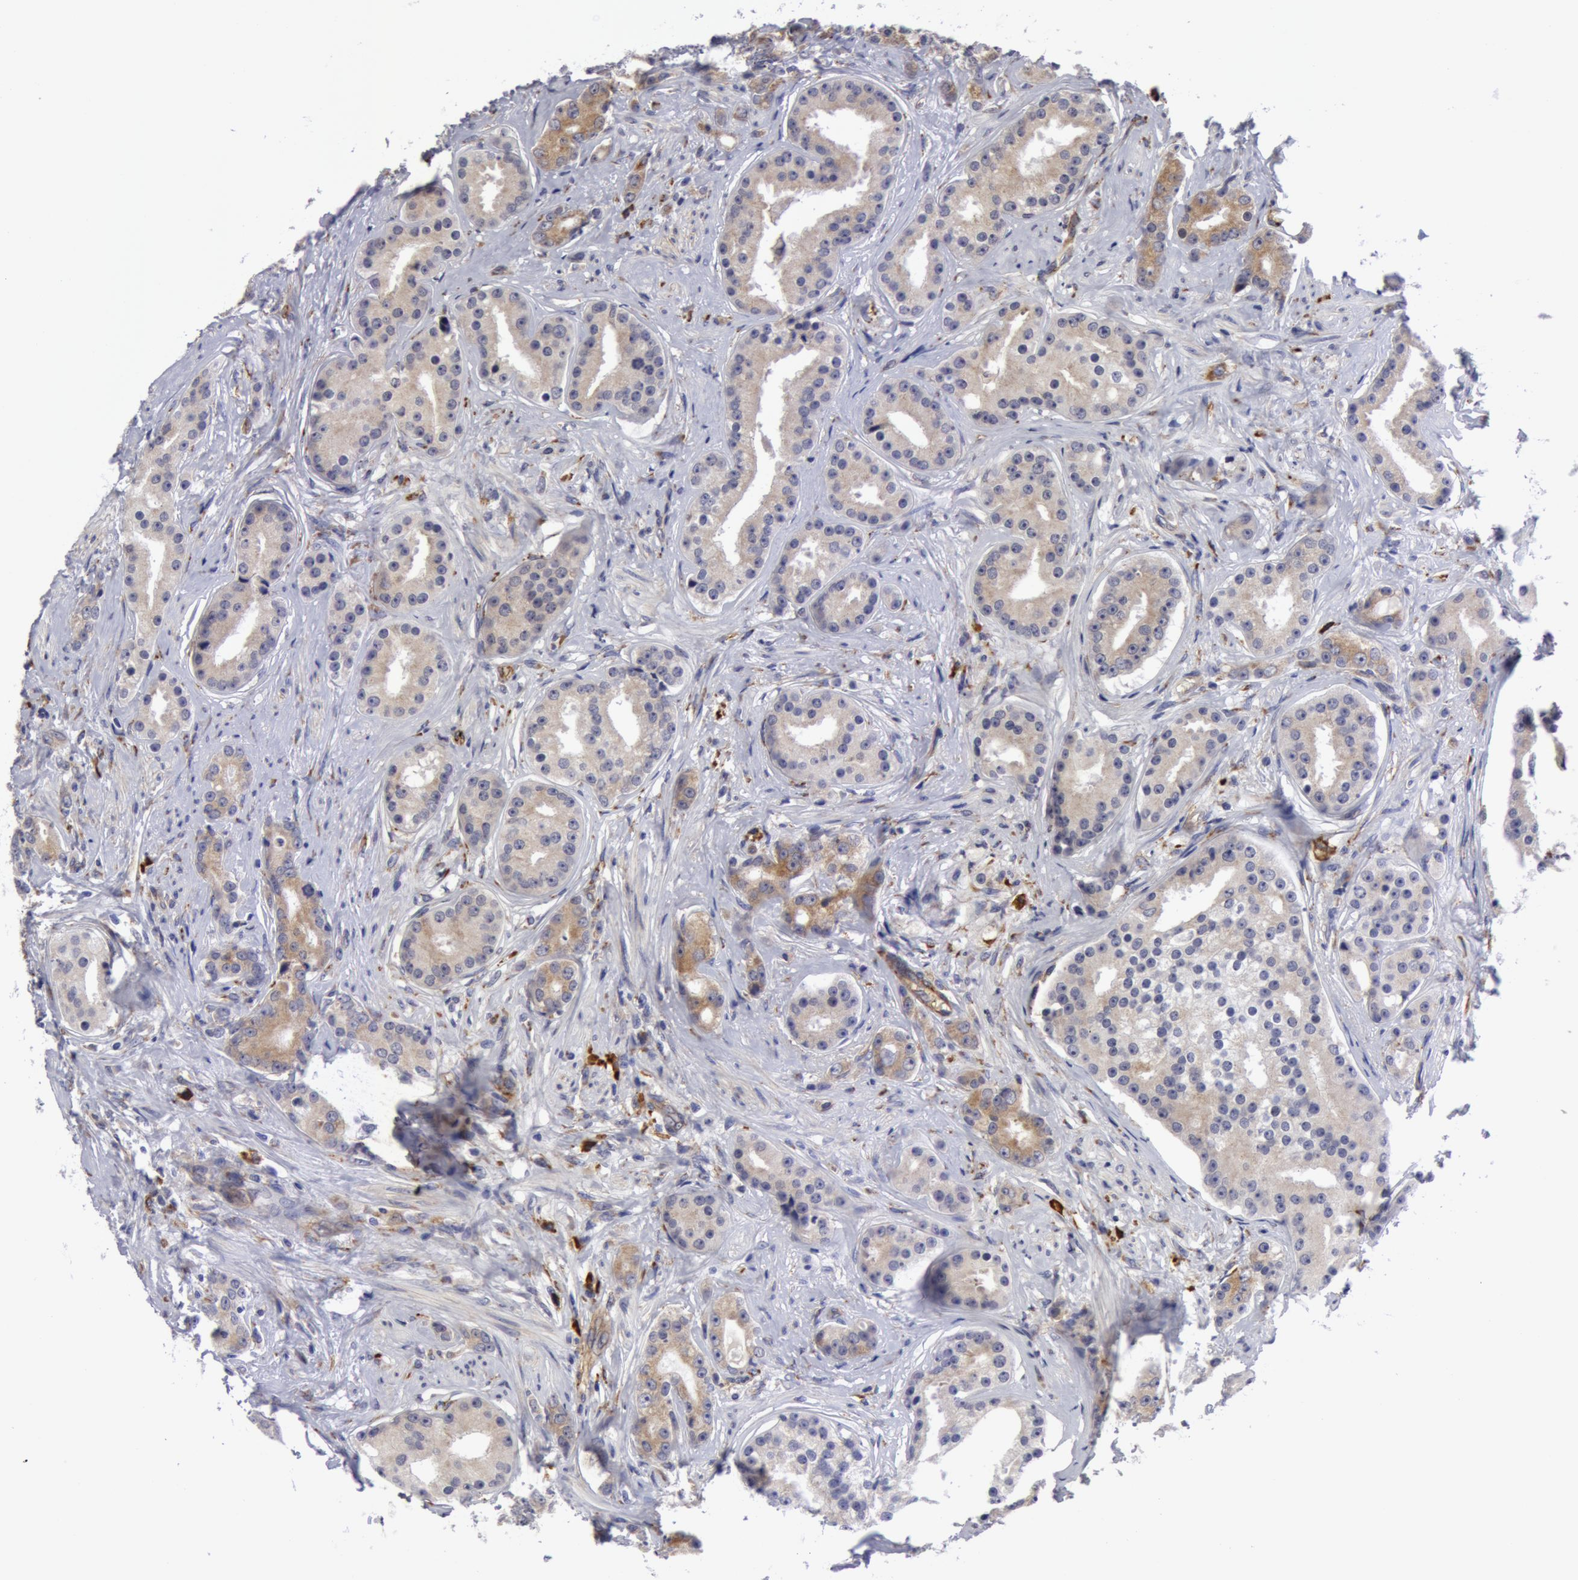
{"staining": {"intensity": "weak", "quantity": ">75%", "location": "cytoplasmic/membranous"}, "tissue": "prostate cancer", "cell_type": "Tumor cells", "image_type": "cancer", "snomed": [{"axis": "morphology", "description": "Adenocarcinoma, Medium grade"}, {"axis": "topography", "description": "Prostate"}], "caption": "Immunohistochemistry of prostate cancer exhibits low levels of weak cytoplasmic/membranous positivity in approximately >75% of tumor cells.", "gene": "IL23A", "patient": {"sex": "male", "age": 59}}